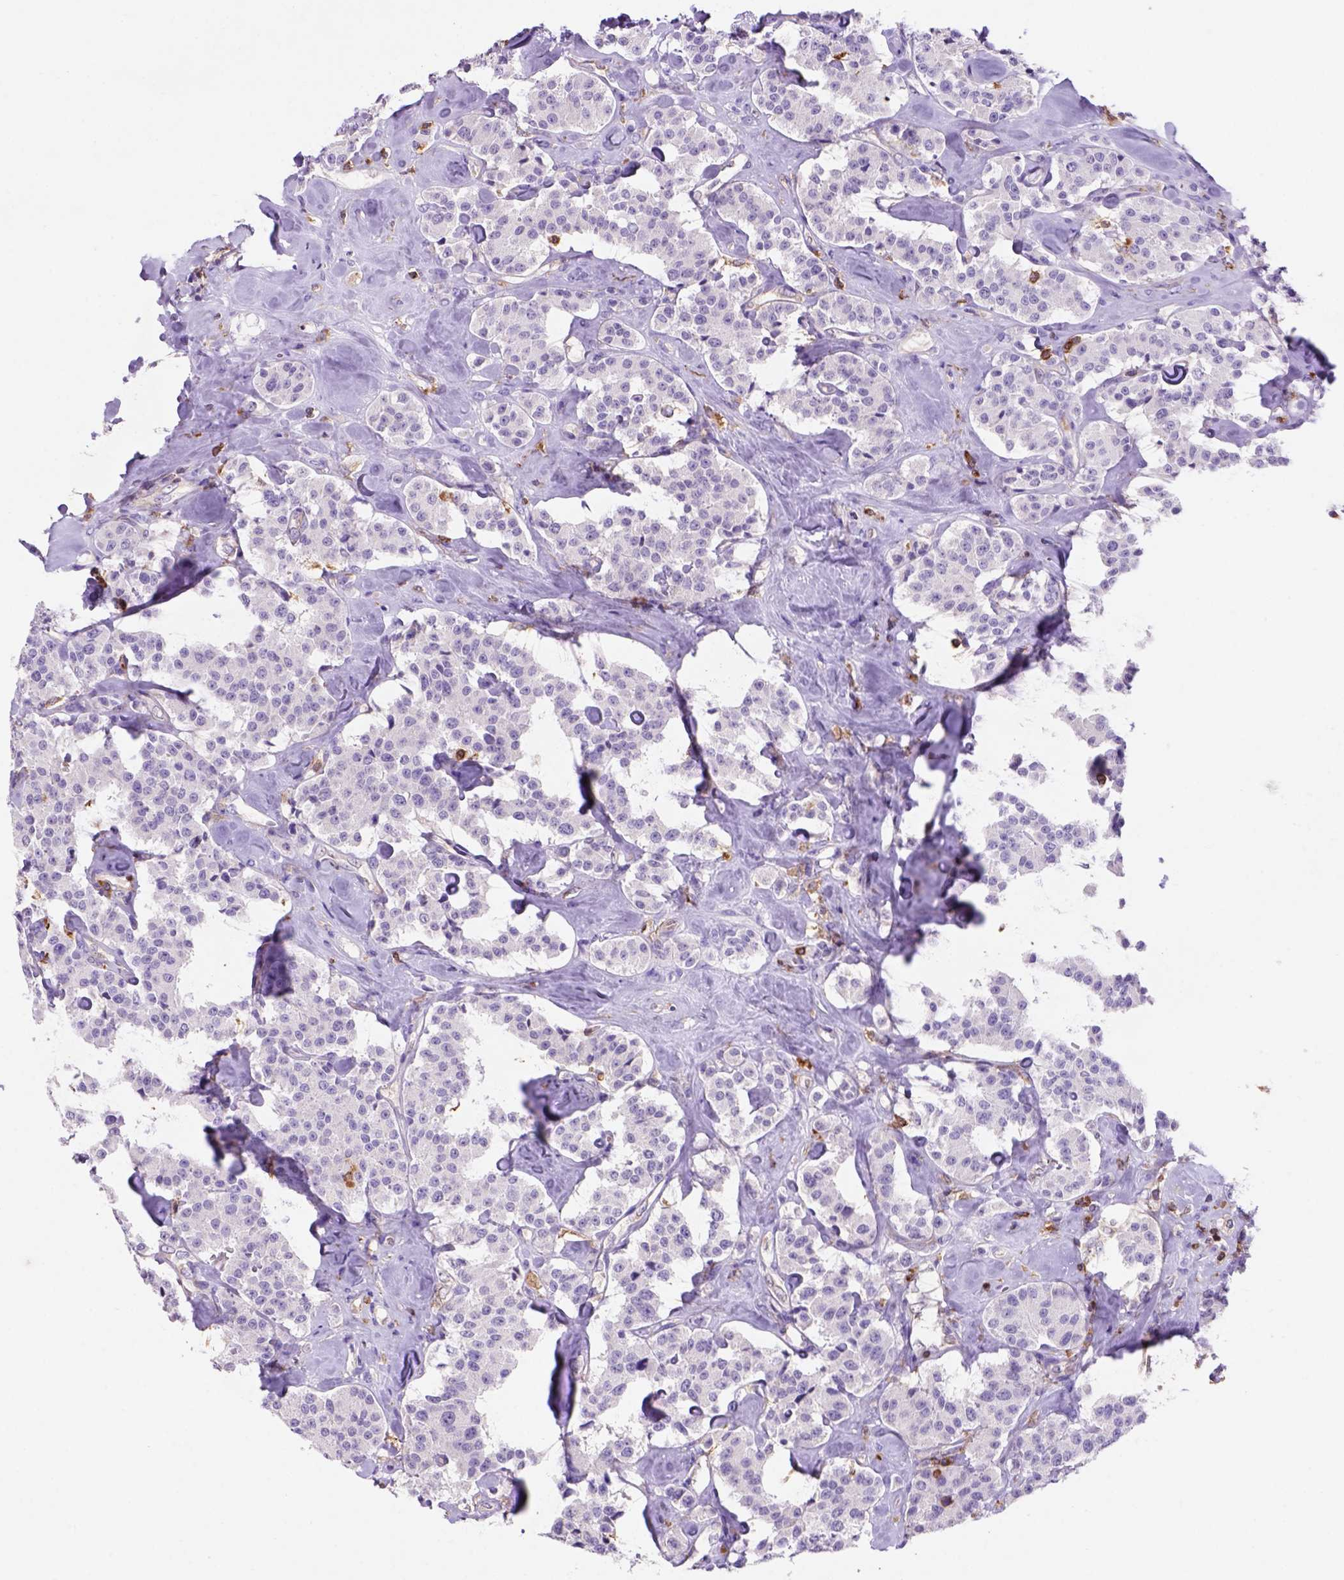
{"staining": {"intensity": "negative", "quantity": "none", "location": "none"}, "tissue": "carcinoid", "cell_type": "Tumor cells", "image_type": "cancer", "snomed": [{"axis": "morphology", "description": "Carcinoid, malignant, NOS"}, {"axis": "topography", "description": "Pancreas"}], "caption": "Immunohistochemical staining of human carcinoid displays no significant staining in tumor cells.", "gene": "INPP5D", "patient": {"sex": "male", "age": 41}}